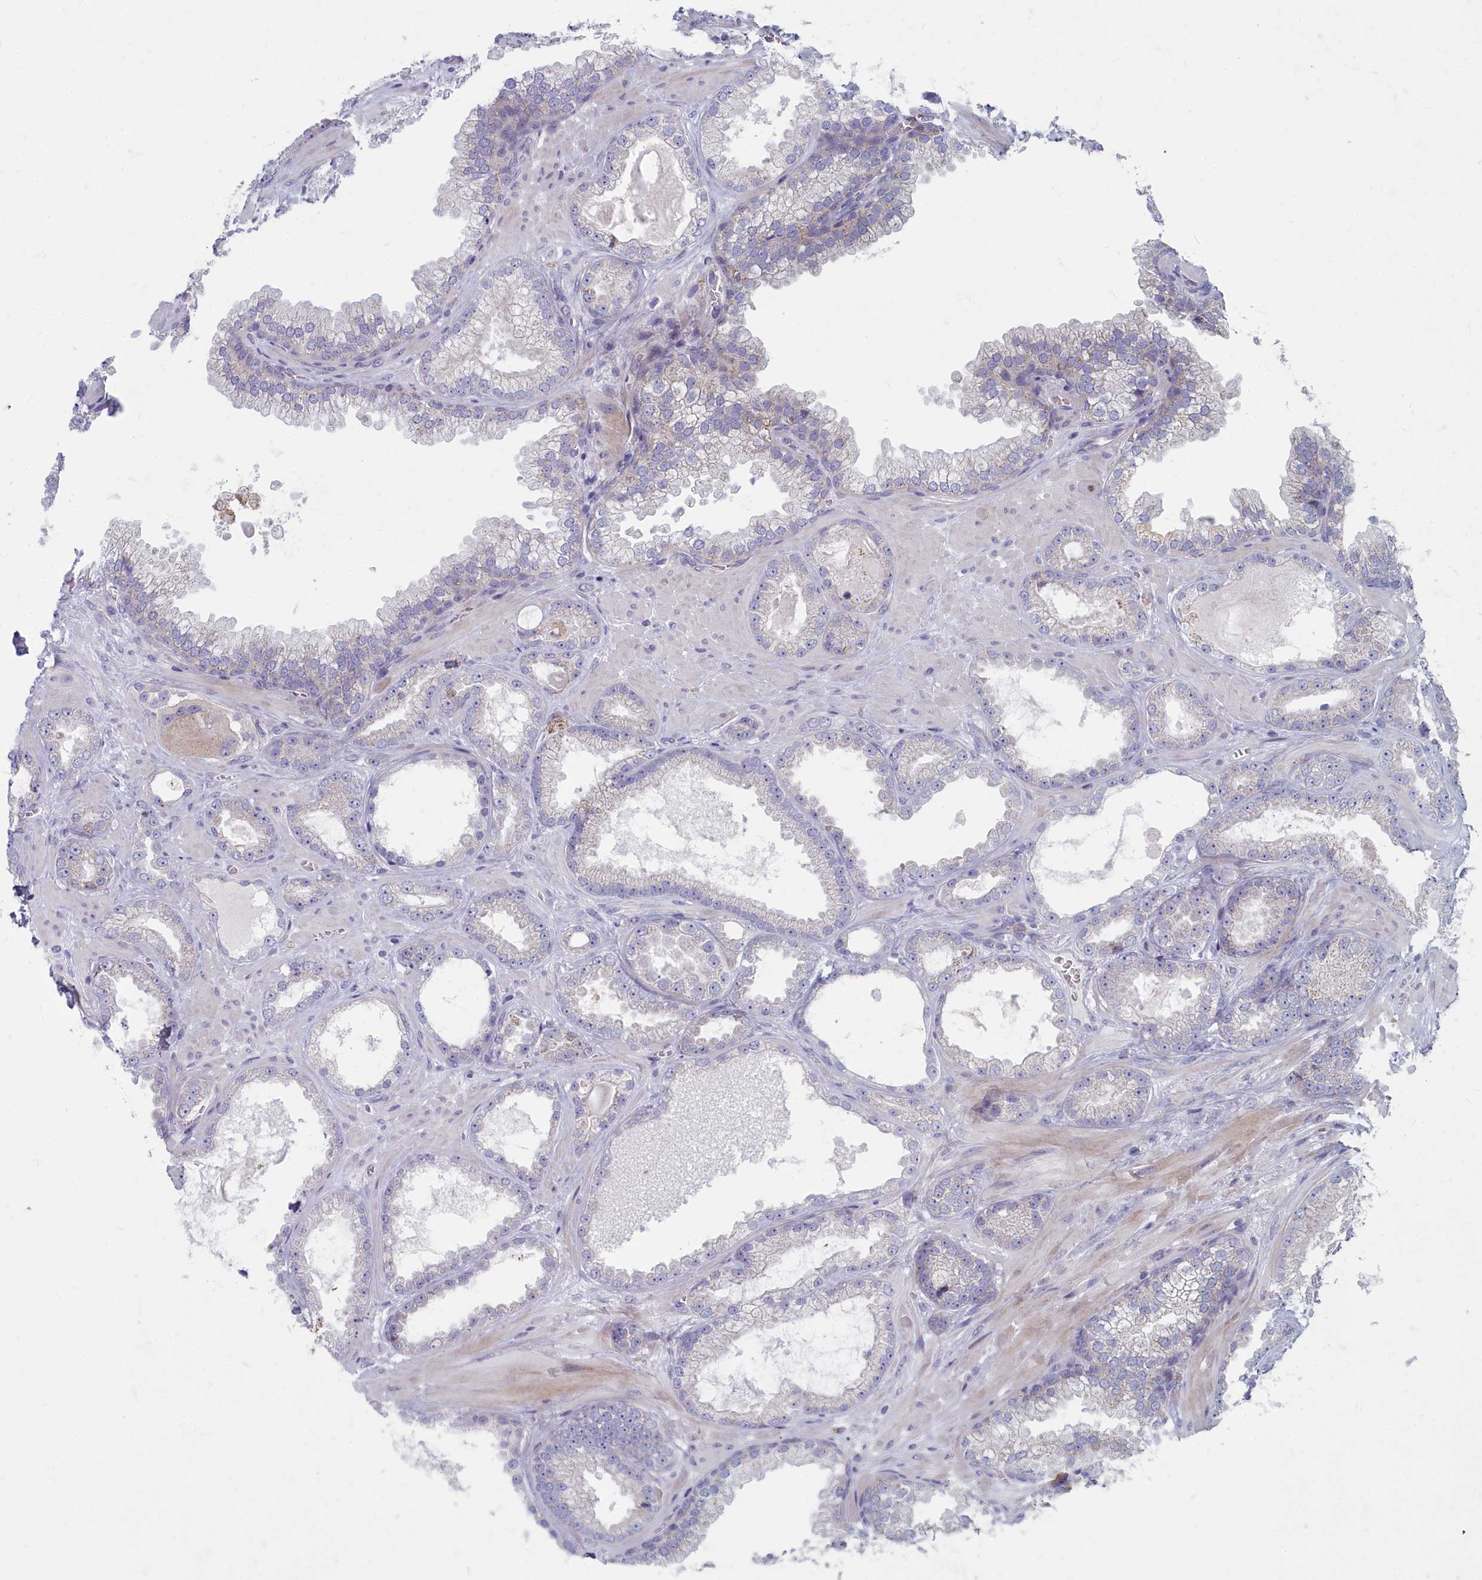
{"staining": {"intensity": "weak", "quantity": "<25%", "location": "cytoplasmic/membranous"}, "tissue": "prostate cancer", "cell_type": "Tumor cells", "image_type": "cancer", "snomed": [{"axis": "morphology", "description": "Adenocarcinoma, Low grade"}, {"axis": "topography", "description": "Prostate"}], "caption": "Prostate cancer was stained to show a protein in brown. There is no significant expression in tumor cells.", "gene": "INSYN2A", "patient": {"sex": "male", "age": 57}}